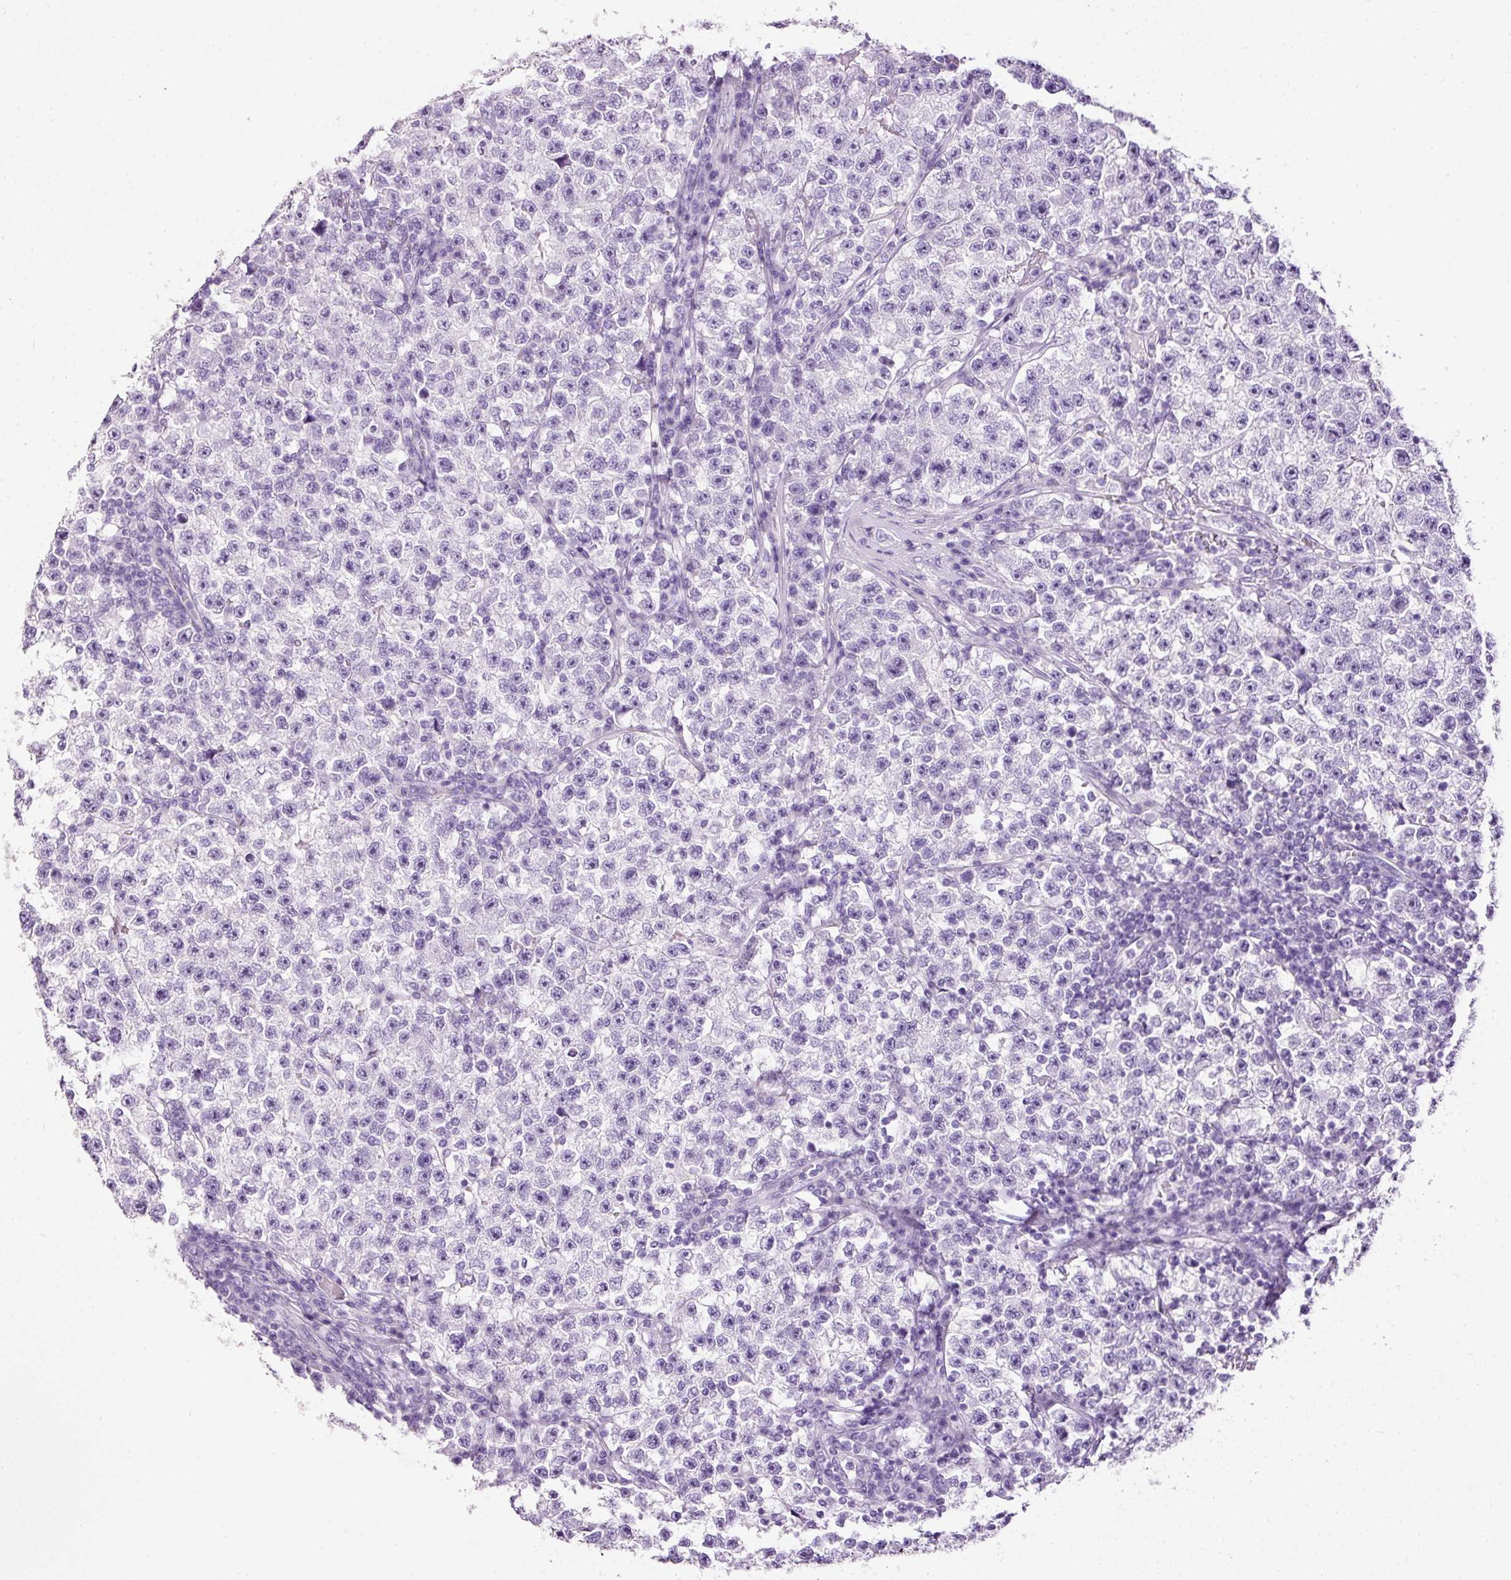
{"staining": {"intensity": "negative", "quantity": "none", "location": "none"}, "tissue": "testis cancer", "cell_type": "Tumor cells", "image_type": "cancer", "snomed": [{"axis": "morphology", "description": "Seminoma, NOS"}, {"axis": "topography", "description": "Testis"}], "caption": "Immunohistochemistry (IHC) of human testis cancer exhibits no expression in tumor cells.", "gene": "BSND", "patient": {"sex": "male", "age": 22}}